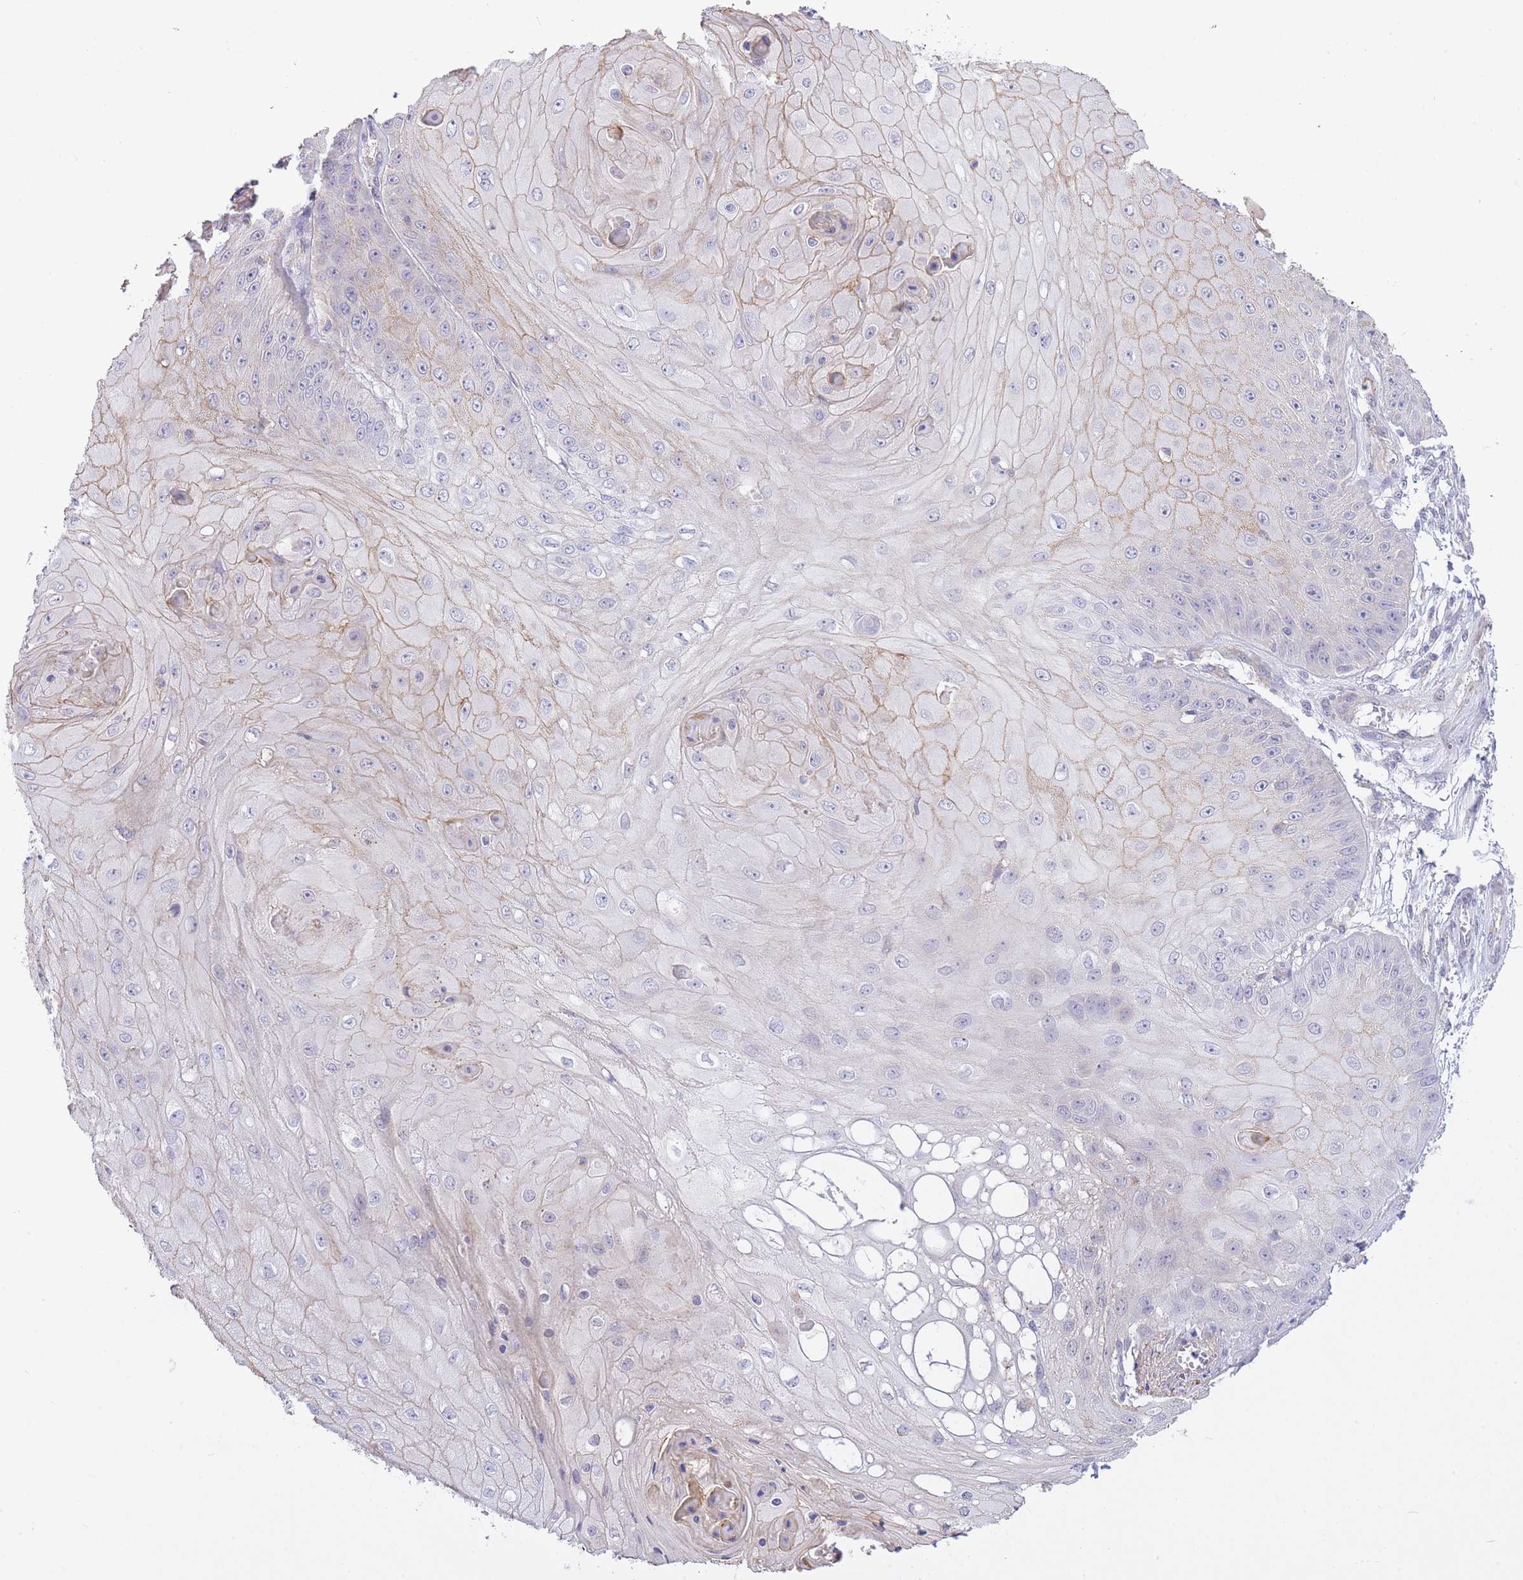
{"staining": {"intensity": "weak", "quantity": "25%-75%", "location": "cytoplasmic/membranous"}, "tissue": "skin cancer", "cell_type": "Tumor cells", "image_type": "cancer", "snomed": [{"axis": "morphology", "description": "Squamous cell carcinoma, NOS"}, {"axis": "topography", "description": "Skin"}], "caption": "Immunohistochemical staining of skin cancer reveals weak cytoplasmic/membranous protein staining in approximately 25%-75% of tumor cells. Using DAB (brown) and hematoxylin (blue) stains, captured at high magnification using brightfield microscopy.", "gene": "CTBP1", "patient": {"sex": "male", "age": 70}}